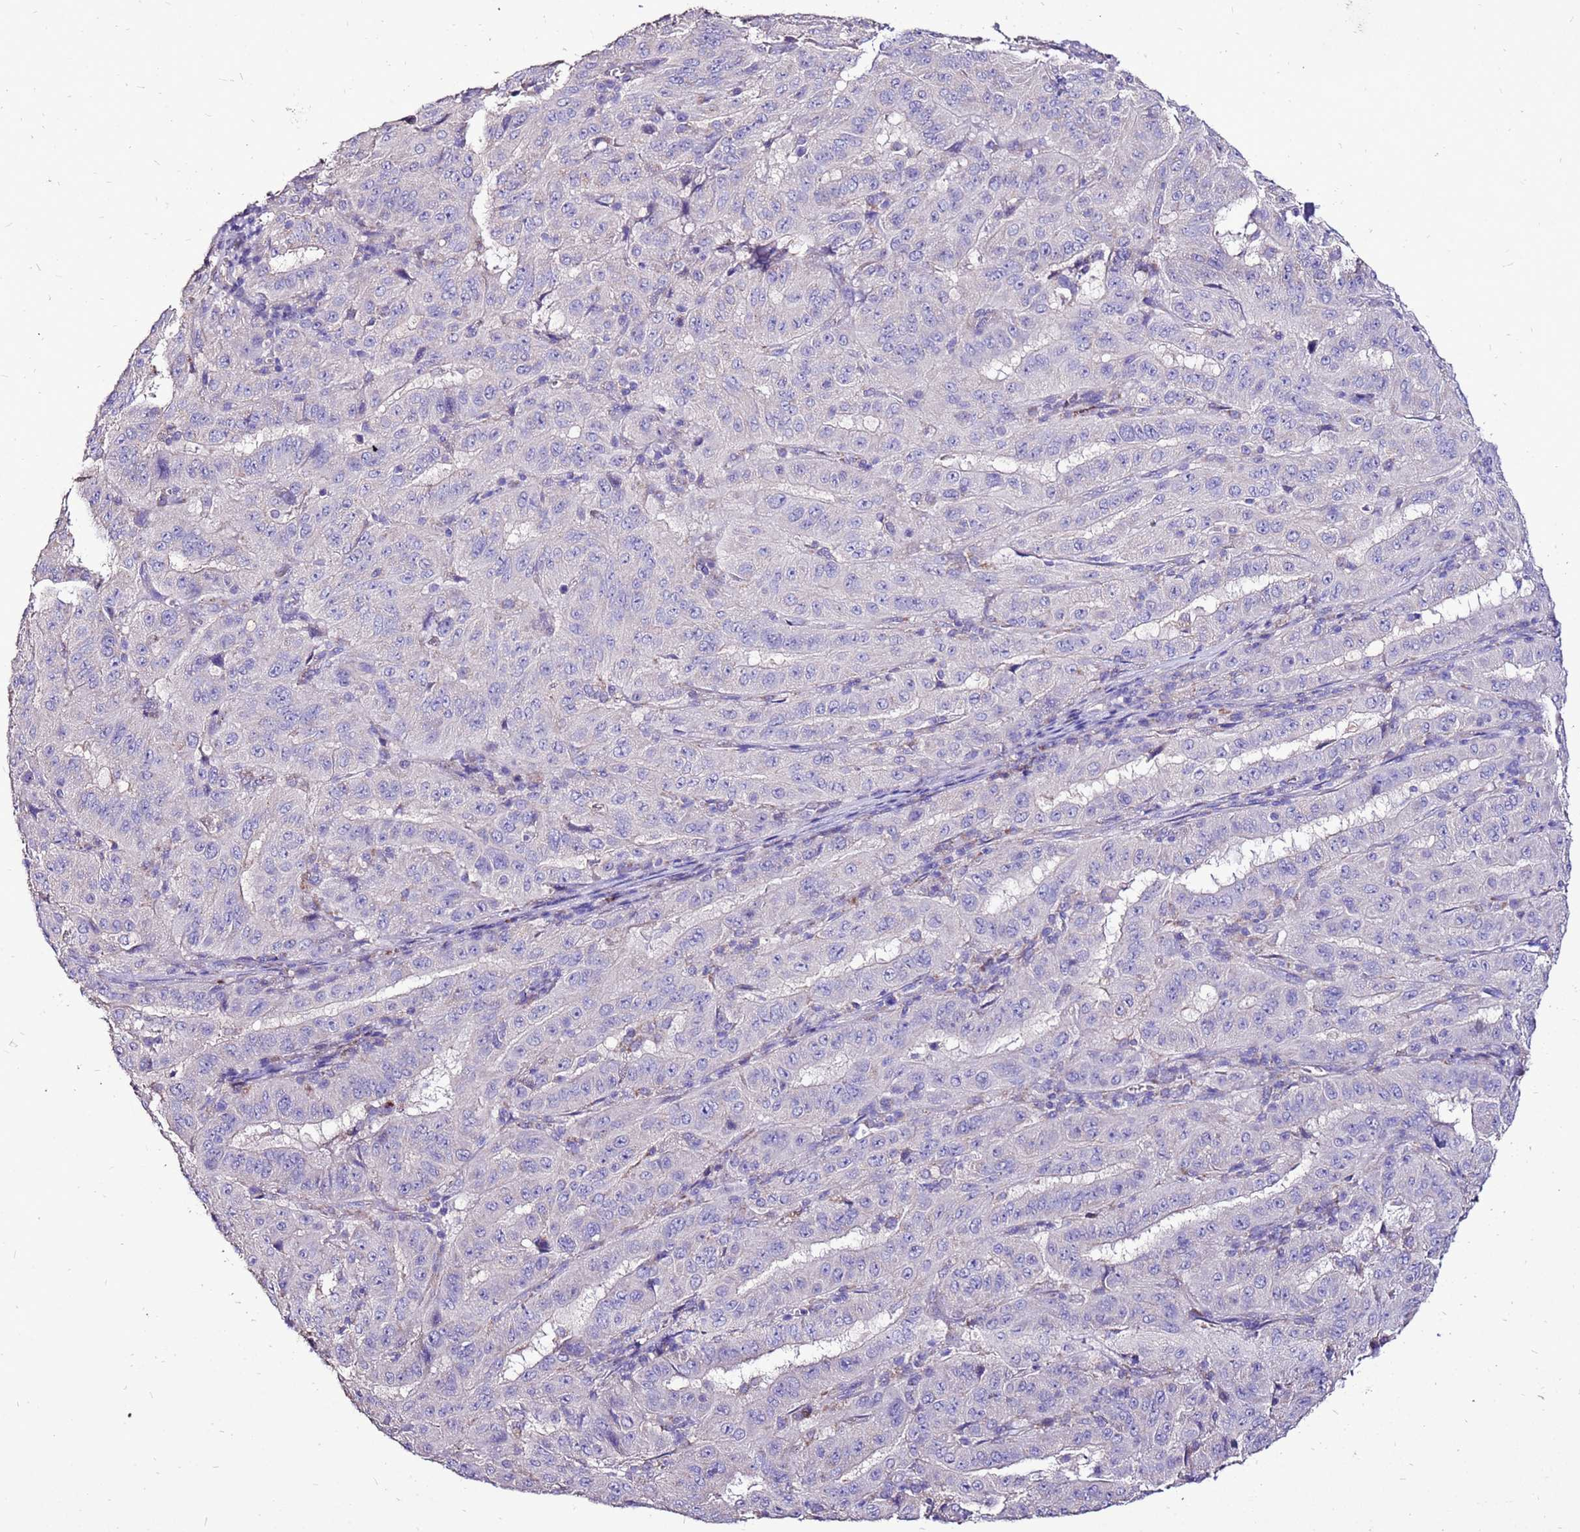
{"staining": {"intensity": "negative", "quantity": "none", "location": "none"}, "tissue": "pancreatic cancer", "cell_type": "Tumor cells", "image_type": "cancer", "snomed": [{"axis": "morphology", "description": "Adenocarcinoma, NOS"}, {"axis": "topography", "description": "Pancreas"}], "caption": "Tumor cells are negative for protein expression in human pancreatic cancer.", "gene": "TMEM106C", "patient": {"sex": "male", "age": 63}}